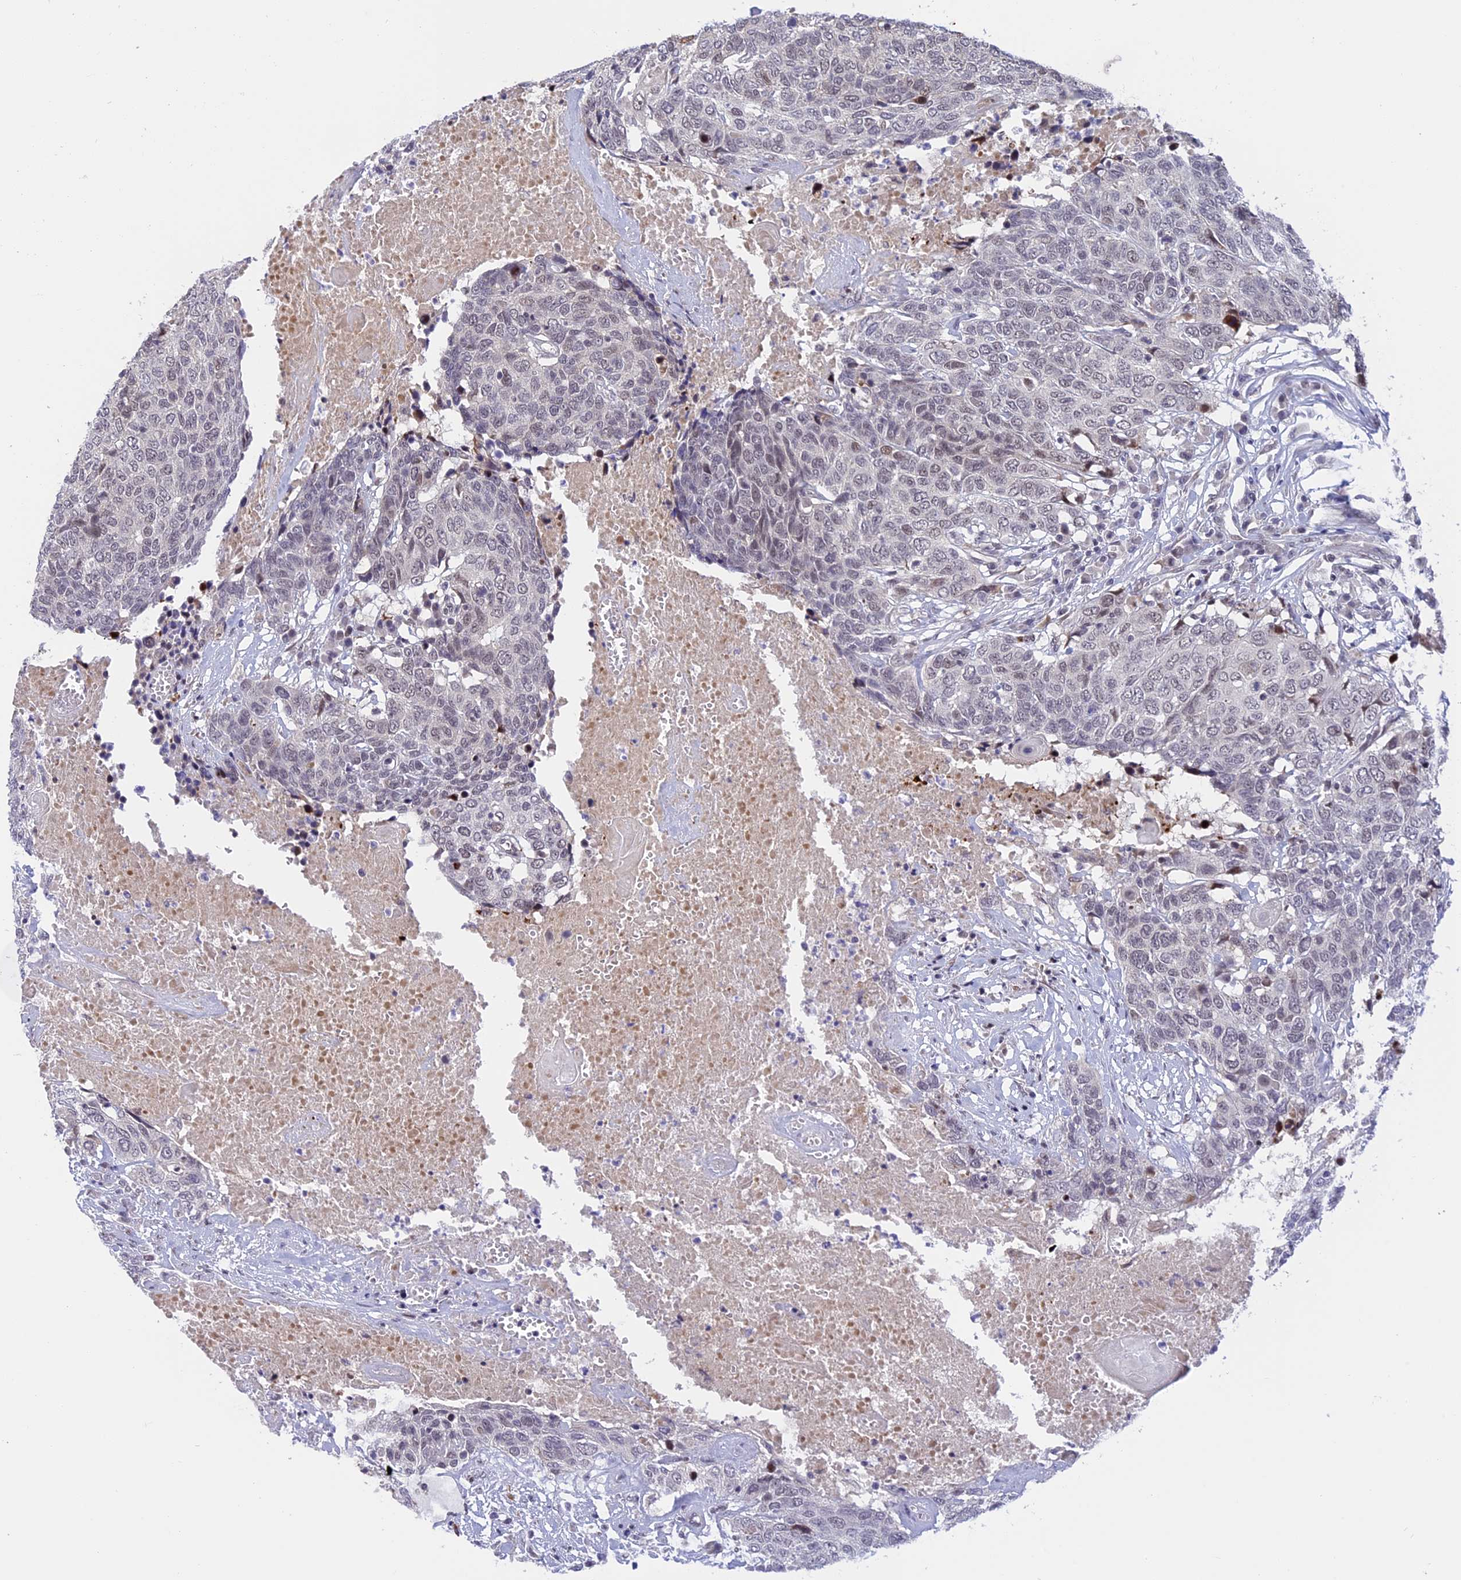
{"staining": {"intensity": "negative", "quantity": "none", "location": "none"}, "tissue": "head and neck cancer", "cell_type": "Tumor cells", "image_type": "cancer", "snomed": [{"axis": "morphology", "description": "Squamous cell carcinoma, NOS"}, {"axis": "topography", "description": "Head-Neck"}], "caption": "Tumor cells are negative for protein expression in human squamous cell carcinoma (head and neck). Brightfield microscopy of immunohistochemistry stained with DAB (3,3'-diaminobenzidine) (brown) and hematoxylin (blue), captured at high magnification.", "gene": "POLR2C", "patient": {"sex": "male", "age": 66}}